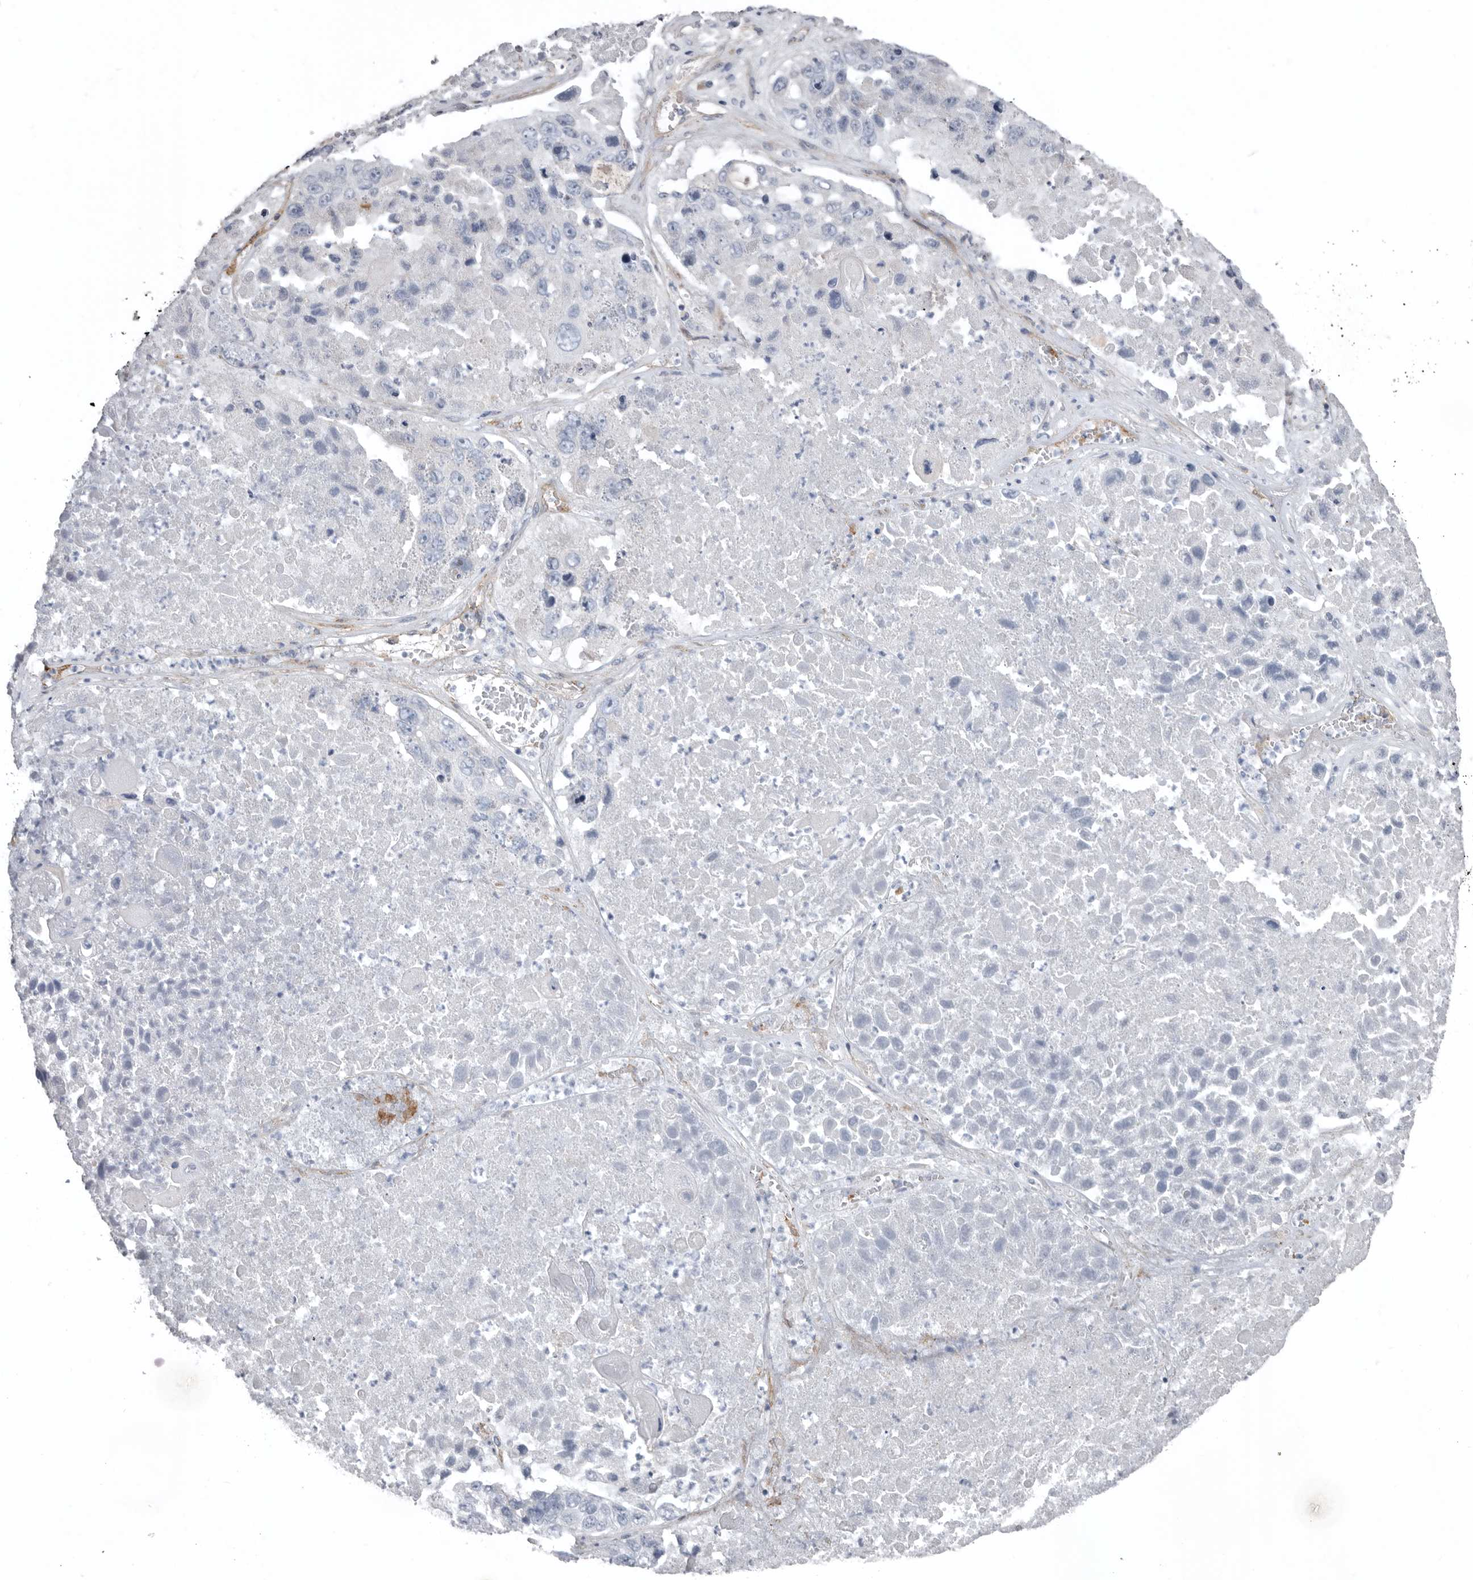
{"staining": {"intensity": "negative", "quantity": "none", "location": "none"}, "tissue": "lung cancer", "cell_type": "Tumor cells", "image_type": "cancer", "snomed": [{"axis": "morphology", "description": "Squamous cell carcinoma, NOS"}, {"axis": "topography", "description": "Lung"}], "caption": "This is an immunohistochemistry micrograph of lung squamous cell carcinoma. There is no positivity in tumor cells.", "gene": "ZNF114", "patient": {"sex": "male", "age": 61}}